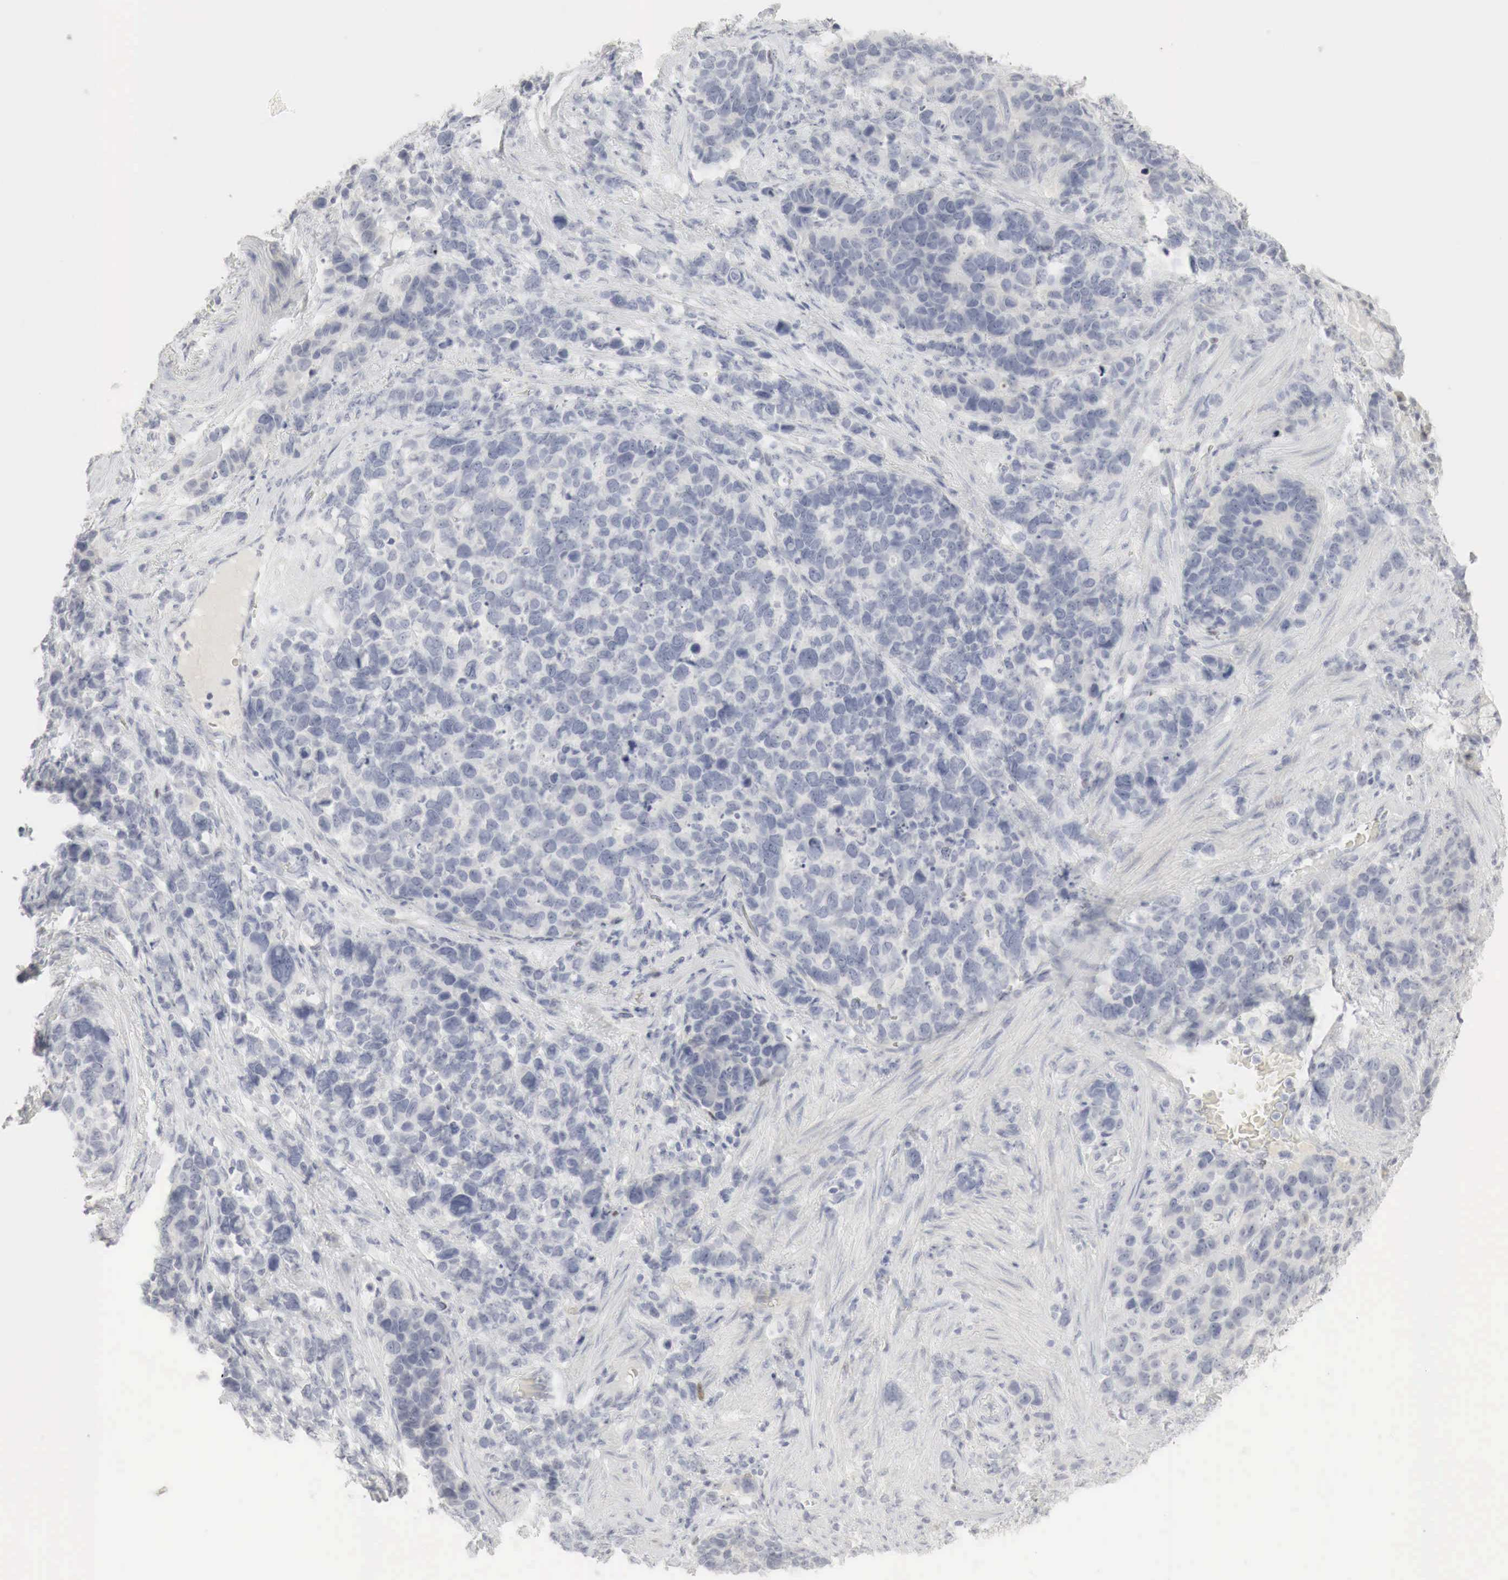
{"staining": {"intensity": "negative", "quantity": "none", "location": "none"}, "tissue": "stomach cancer", "cell_type": "Tumor cells", "image_type": "cancer", "snomed": [{"axis": "morphology", "description": "Adenocarcinoma, NOS"}, {"axis": "topography", "description": "Stomach, upper"}], "caption": "Immunohistochemical staining of adenocarcinoma (stomach) reveals no significant staining in tumor cells. (IHC, brightfield microscopy, high magnification).", "gene": "TP63", "patient": {"sex": "male", "age": 71}}